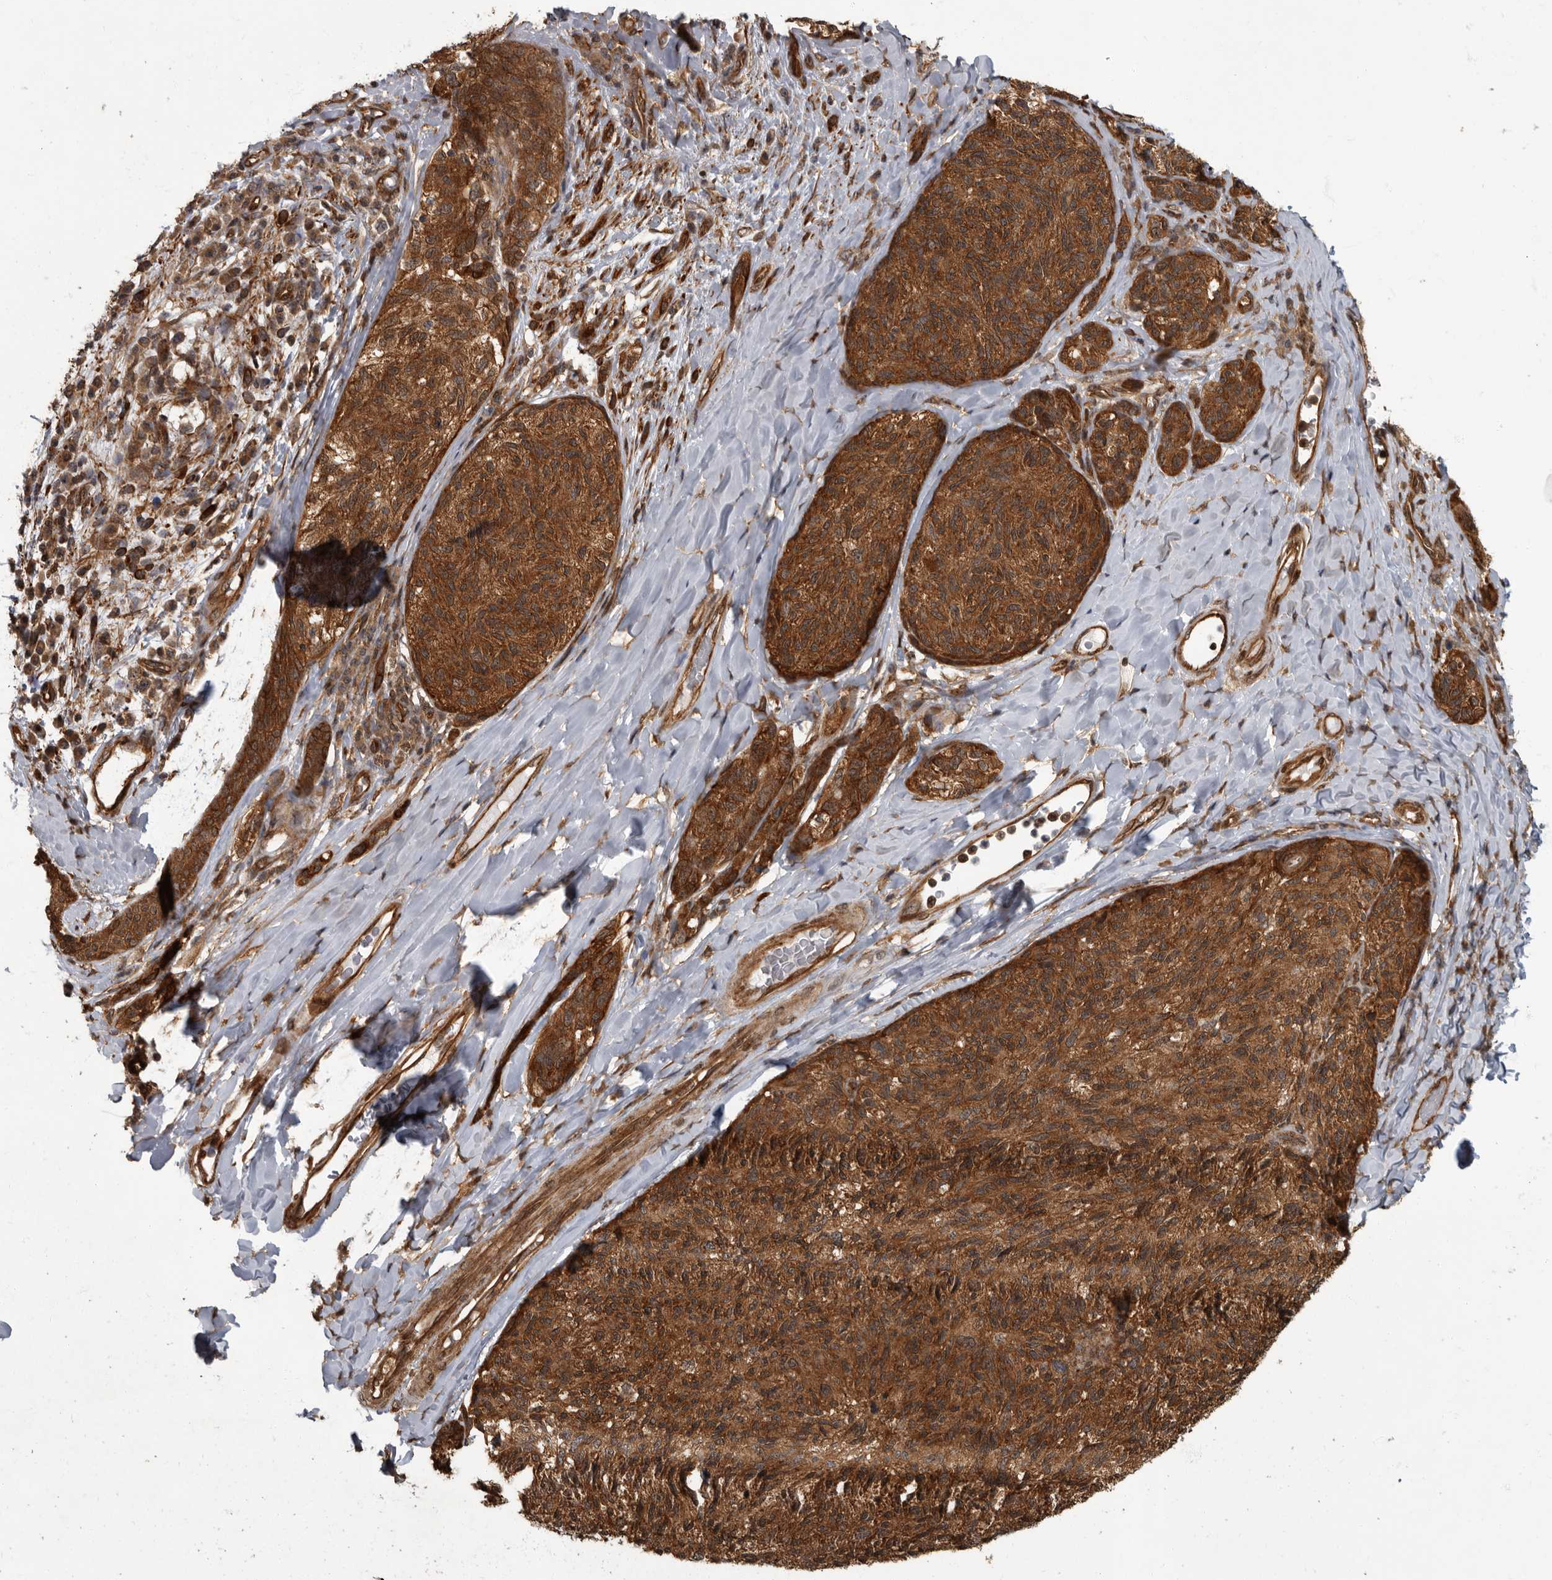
{"staining": {"intensity": "strong", "quantity": ">75%", "location": "cytoplasmic/membranous"}, "tissue": "melanoma", "cell_type": "Tumor cells", "image_type": "cancer", "snomed": [{"axis": "morphology", "description": "Malignant melanoma, NOS"}, {"axis": "topography", "description": "Skin"}], "caption": "Human melanoma stained with a brown dye exhibits strong cytoplasmic/membranous positive expression in approximately >75% of tumor cells.", "gene": "VPS50", "patient": {"sex": "female", "age": 73}}